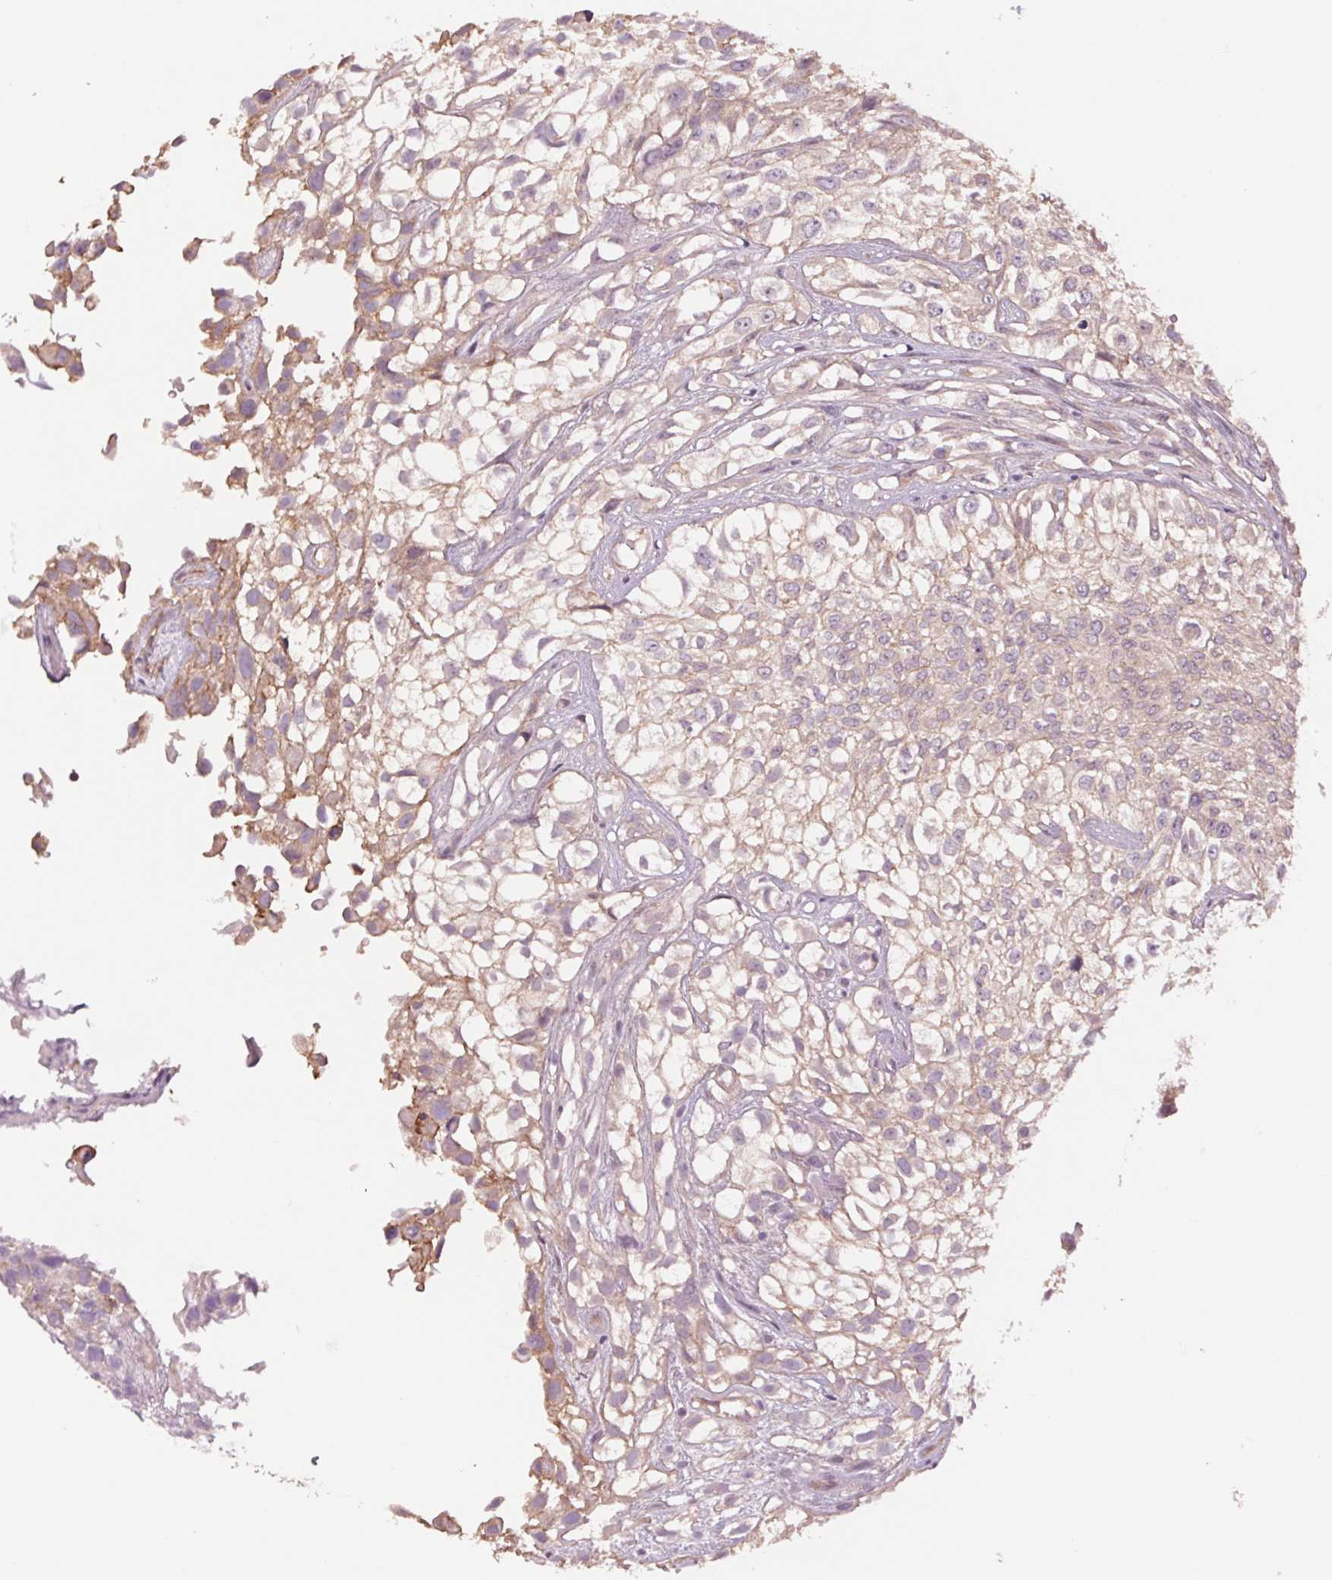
{"staining": {"intensity": "weak", "quantity": "<25%", "location": "cytoplasmic/membranous"}, "tissue": "urothelial cancer", "cell_type": "Tumor cells", "image_type": "cancer", "snomed": [{"axis": "morphology", "description": "Urothelial carcinoma, High grade"}, {"axis": "topography", "description": "Urinary bladder"}], "caption": "Human urothelial cancer stained for a protein using immunohistochemistry reveals no staining in tumor cells.", "gene": "SH3RF2", "patient": {"sex": "male", "age": 56}}